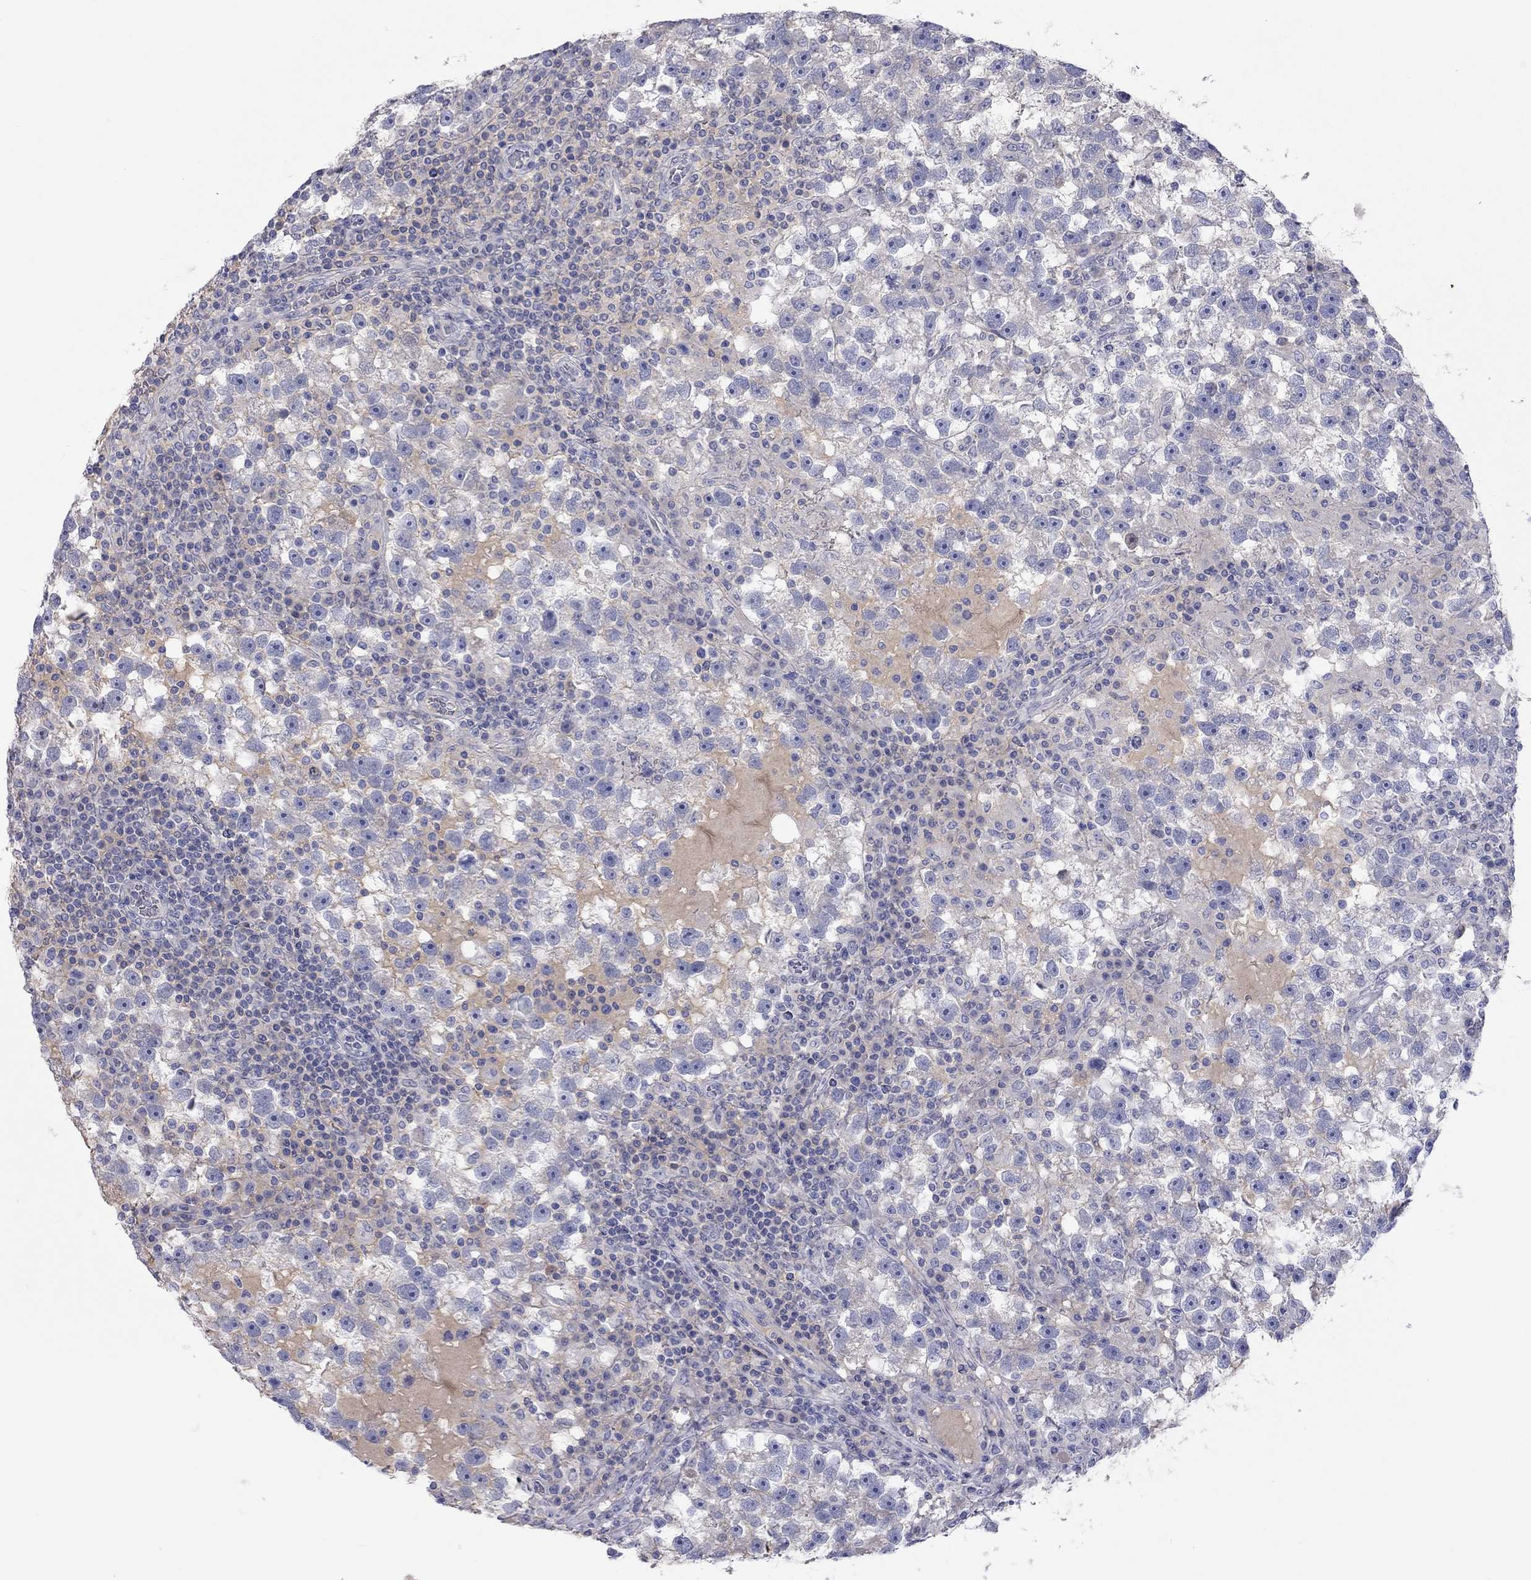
{"staining": {"intensity": "negative", "quantity": "none", "location": "none"}, "tissue": "testis cancer", "cell_type": "Tumor cells", "image_type": "cancer", "snomed": [{"axis": "morphology", "description": "Seminoma, NOS"}, {"axis": "topography", "description": "Testis"}], "caption": "The micrograph exhibits no staining of tumor cells in testis cancer (seminoma). (DAB immunohistochemistry with hematoxylin counter stain).", "gene": "ST7L", "patient": {"sex": "male", "age": 47}}